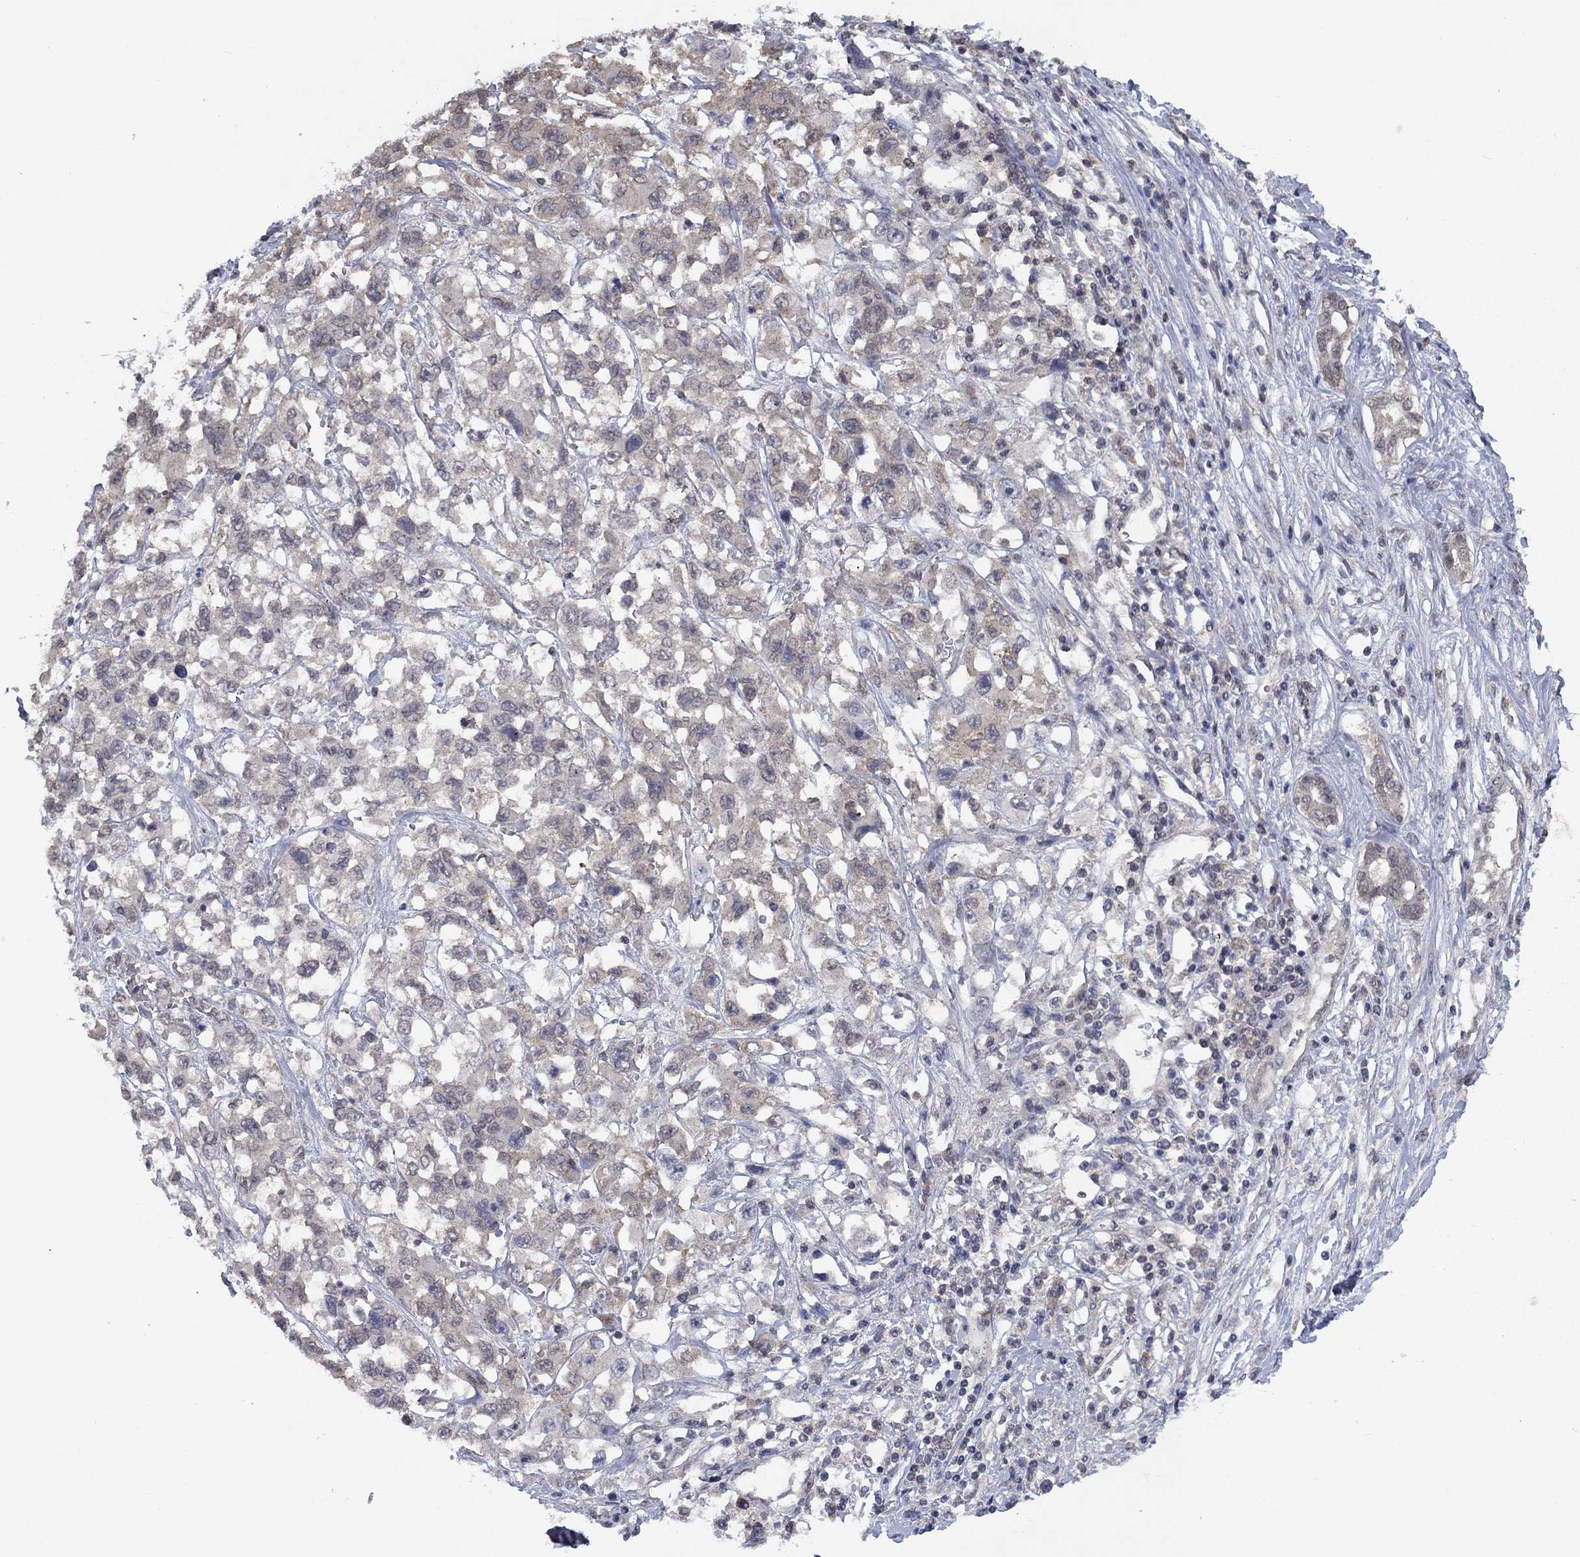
{"staining": {"intensity": "weak", "quantity": "<25%", "location": "cytoplasmic/membranous"}, "tissue": "liver cancer", "cell_type": "Tumor cells", "image_type": "cancer", "snomed": [{"axis": "morphology", "description": "Adenocarcinoma, NOS"}, {"axis": "morphology", "description": "Cholangiocarcinoma"}, {"axis": "topography", "description": "Liver"}], "caption": "Tumor cells show no significant protein staining in adenocarcinoma (liver). (Immunohistochemistry, brightfield microscopy, high magnification).", "gene": "SPATA33", "patient": {"sex": "male", "age": 64}}